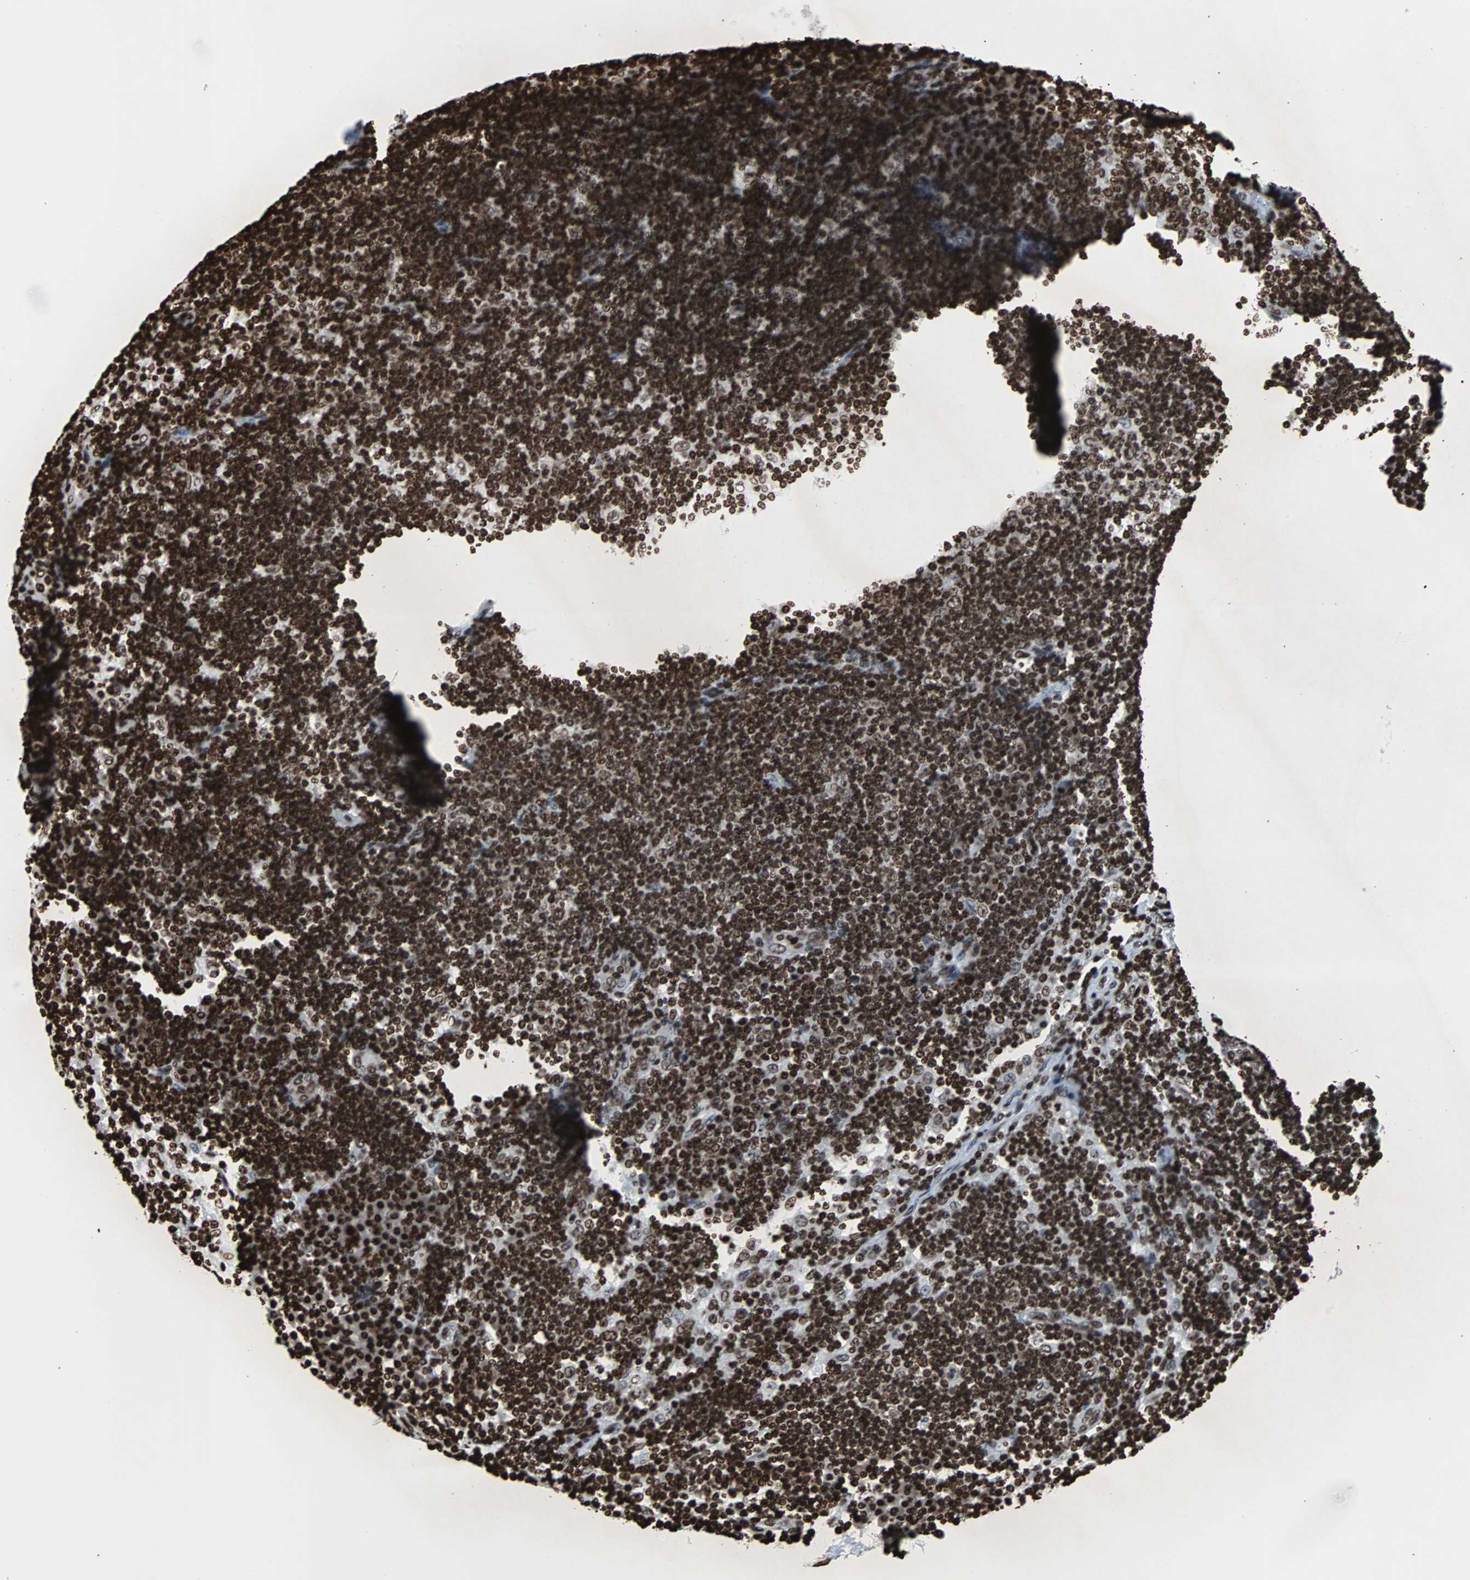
{"staining": {"intensity": "strong", "quantity": ">75%", "location": "nuclear"}, "tissue": "lymph node", "cell_type": "Germinal center cells", "image_type": "normal", "snomed": [{"axis": "morphology", "description": "Normal tissue, NOS"}, {"axis": "morphology", "description": "Squamous cell carcinoma, metastatic, NOS"}, {"axis": "topography", "description": "Lymph node"}], "caption": "Immunohistochemistry staining of benign lymph node, which reveals high levels of strong nuclear expression in about >75% of germinal center cells indicating strong nuclear protein positivity. The staining was performed using DAB (3,3'-diaminobenzidine) (brown) for protein detection and nuclei were counterstained in hematoxylin (blue).", "gene": "H2BC18", "patient": {"sex": "female", "age": 53}}